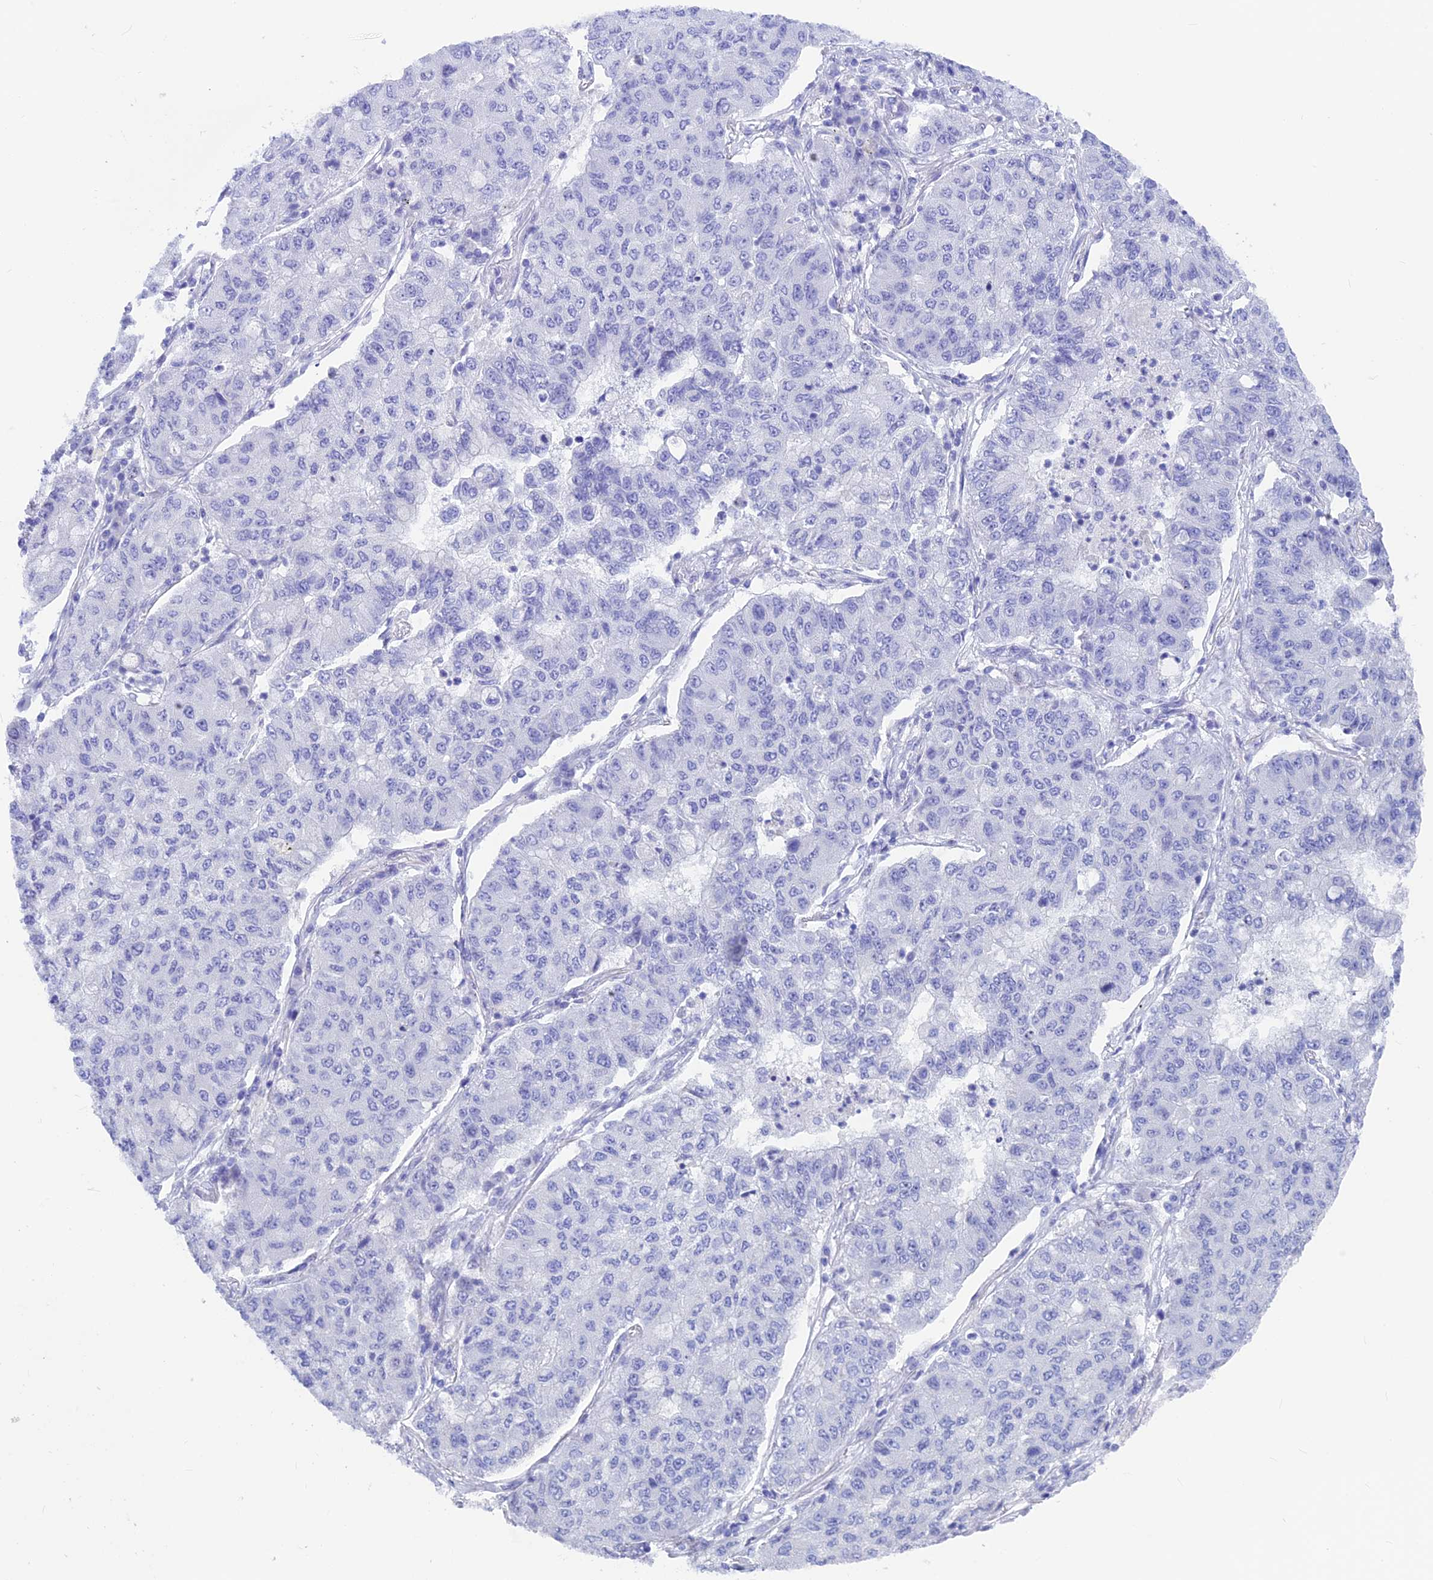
{"staining": {"intensity": "negative", "quantity": "none", "location": "none"}, "tissue": "lung cancer", "cell_type": "Tumor cells", "image_type": "cancer", "snomed": [{"axis": "morphology", "description": "Squamous cell carcinoma, NOS"}, {"axis": "topography", "description": "Lung"}], "caption": "A histopathology image of human lung squamous cell carcinoma is negative for staining in tumor cells.", "gene": "GNGT2", "patient": {"sex": "male", "age": 74}}